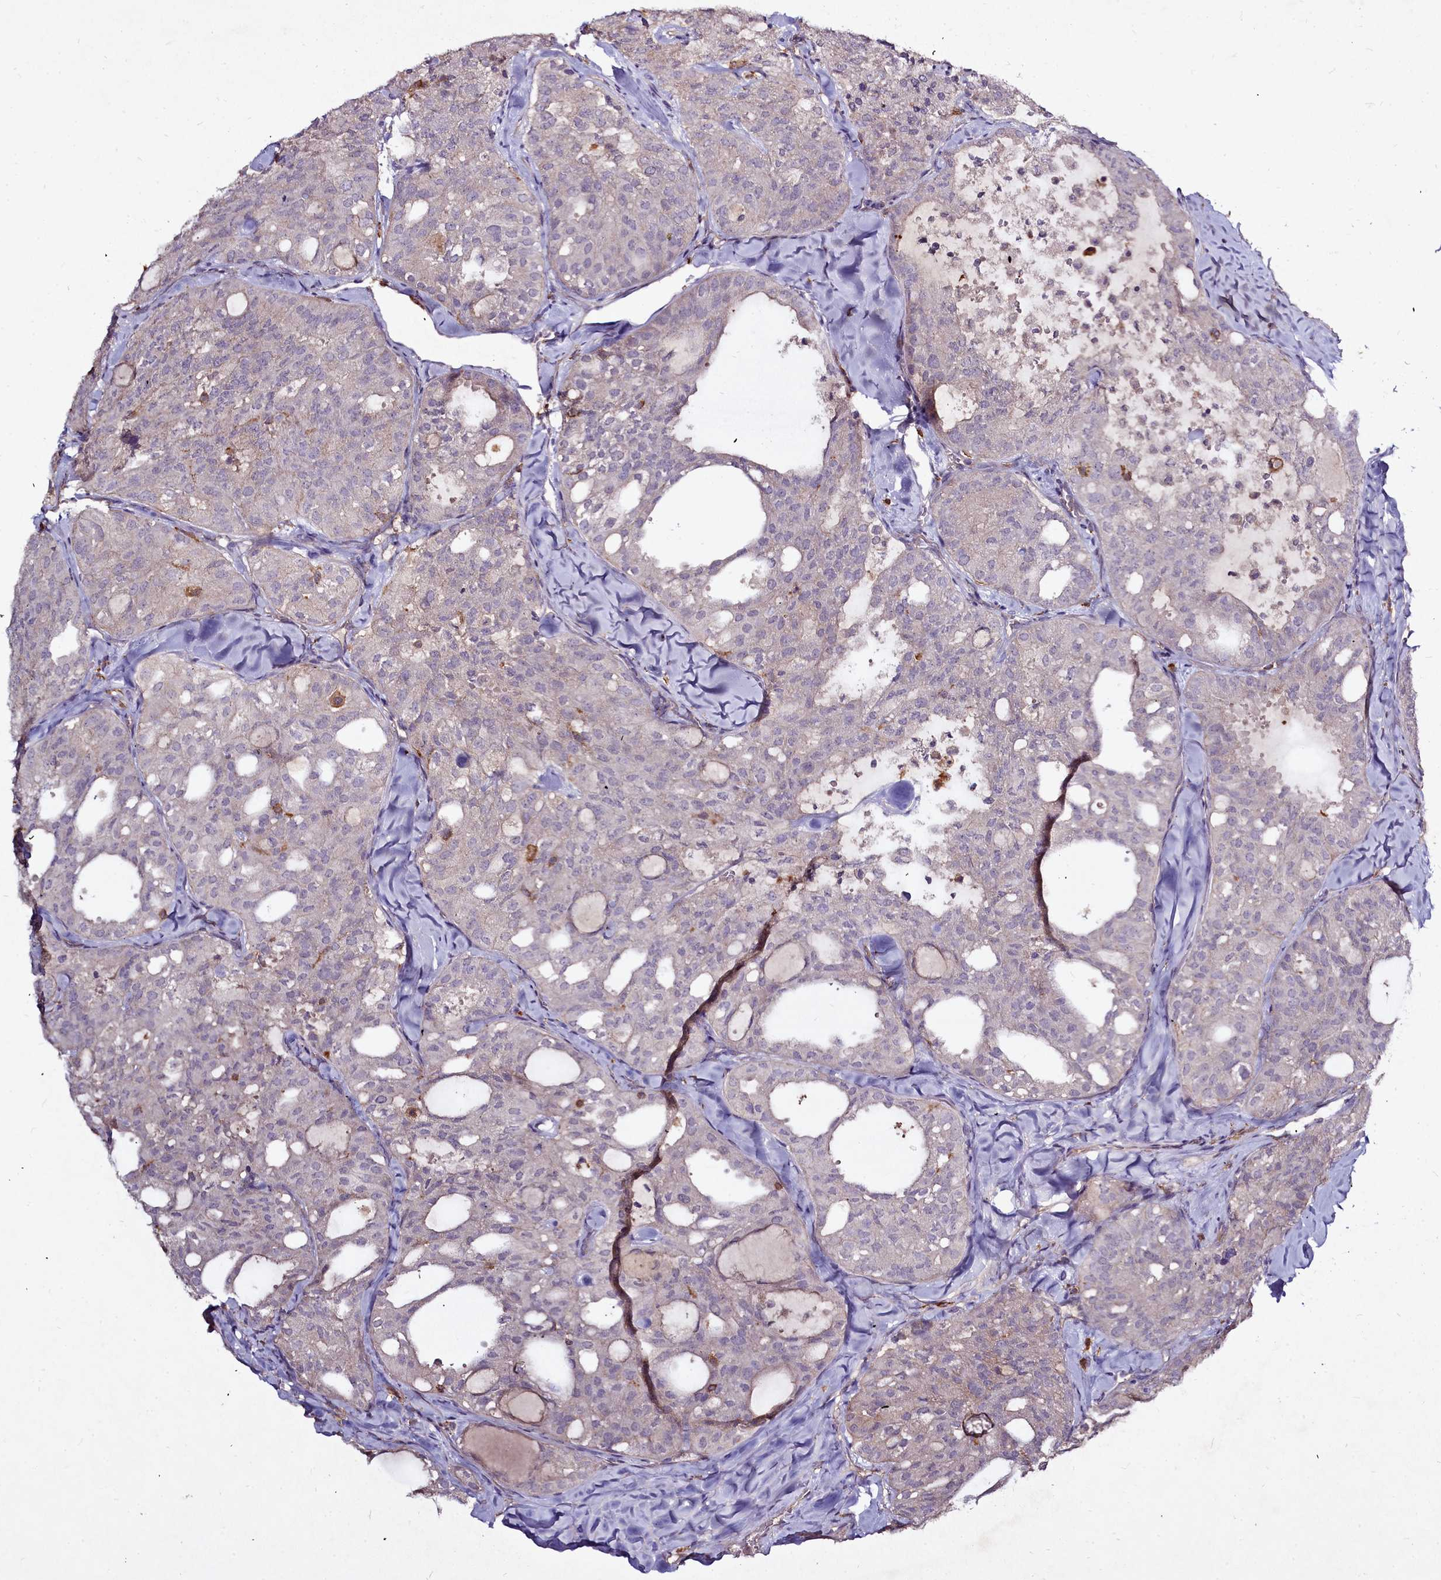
{"staining": {"intensity": "negative", "quantity": "none", "location": "none"}, "tissue": "thyroid cancer", "cell_type": "Tumor cells", "image_type": "cancer", "snomed": [{"axis": "morphology", "description": "Follicular adenoma carcinoma, NOS"}, {"axis": "topography", "description": "Thyroid gland"}], "caption": "This is an IHC micrograph of thyroid cancer. There is no positivity in tumor cells.", "gene": "NCKAP1L", "patient": {"sex": "male", "age": 75}}